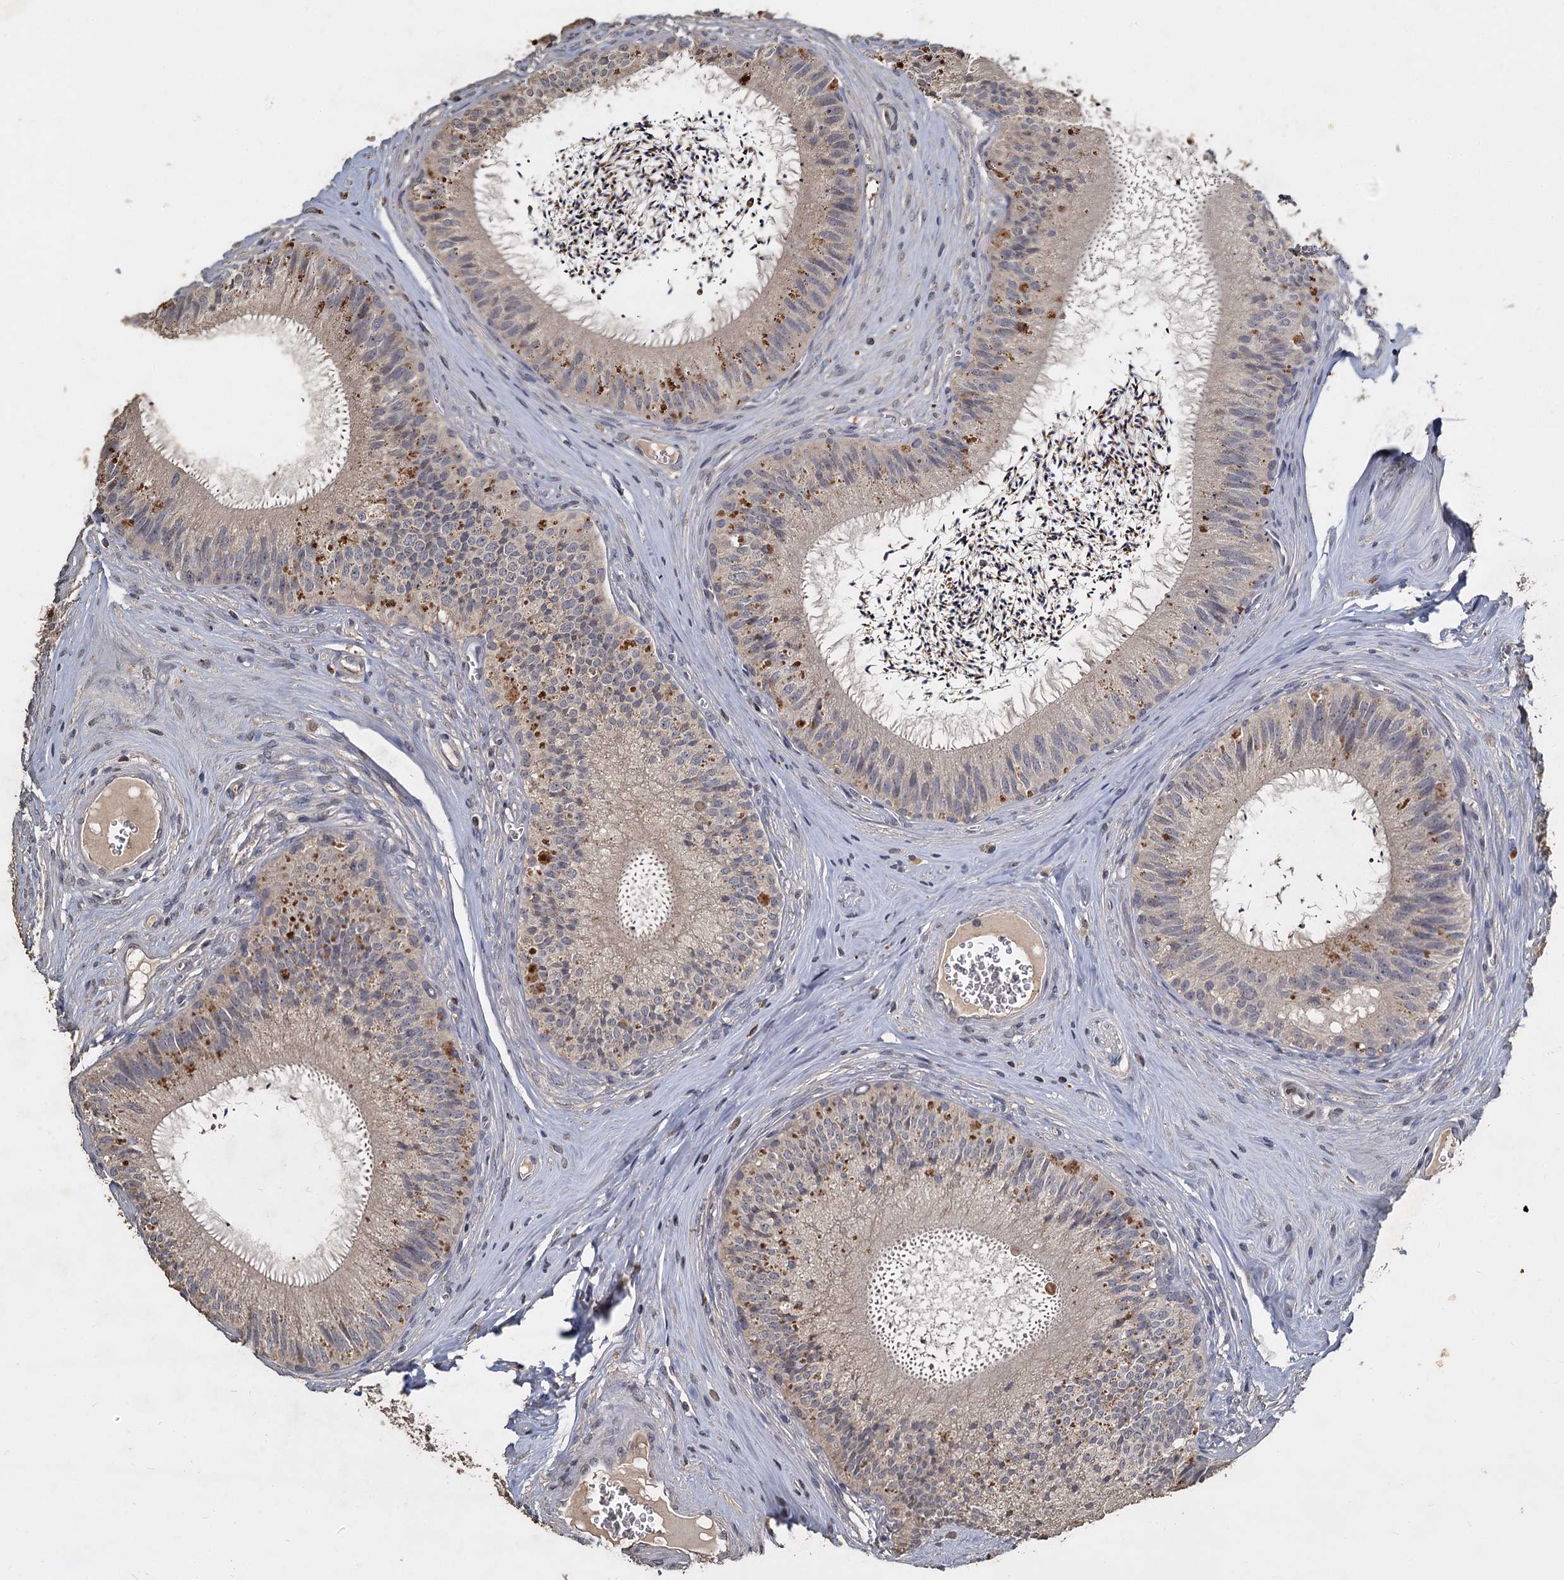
{"staining": {"intensity": "weak", "quantity": "<25%", "location": "cytoplasmic/membranous"}, "tissue": "epididymis", "cell_type": "Glandular cells", "image_type": "normal", "snomed": [{"axis": "morphology", "description": "Normal tissue, NOS"}, {"axis": "topography", "description": "Epididymis"}], "caption": "IHC of benign human epididymis demonstrates no expression in glandular cells.", "gene": "CCDC61", "patient": {"sex": "male", "age": 46}}